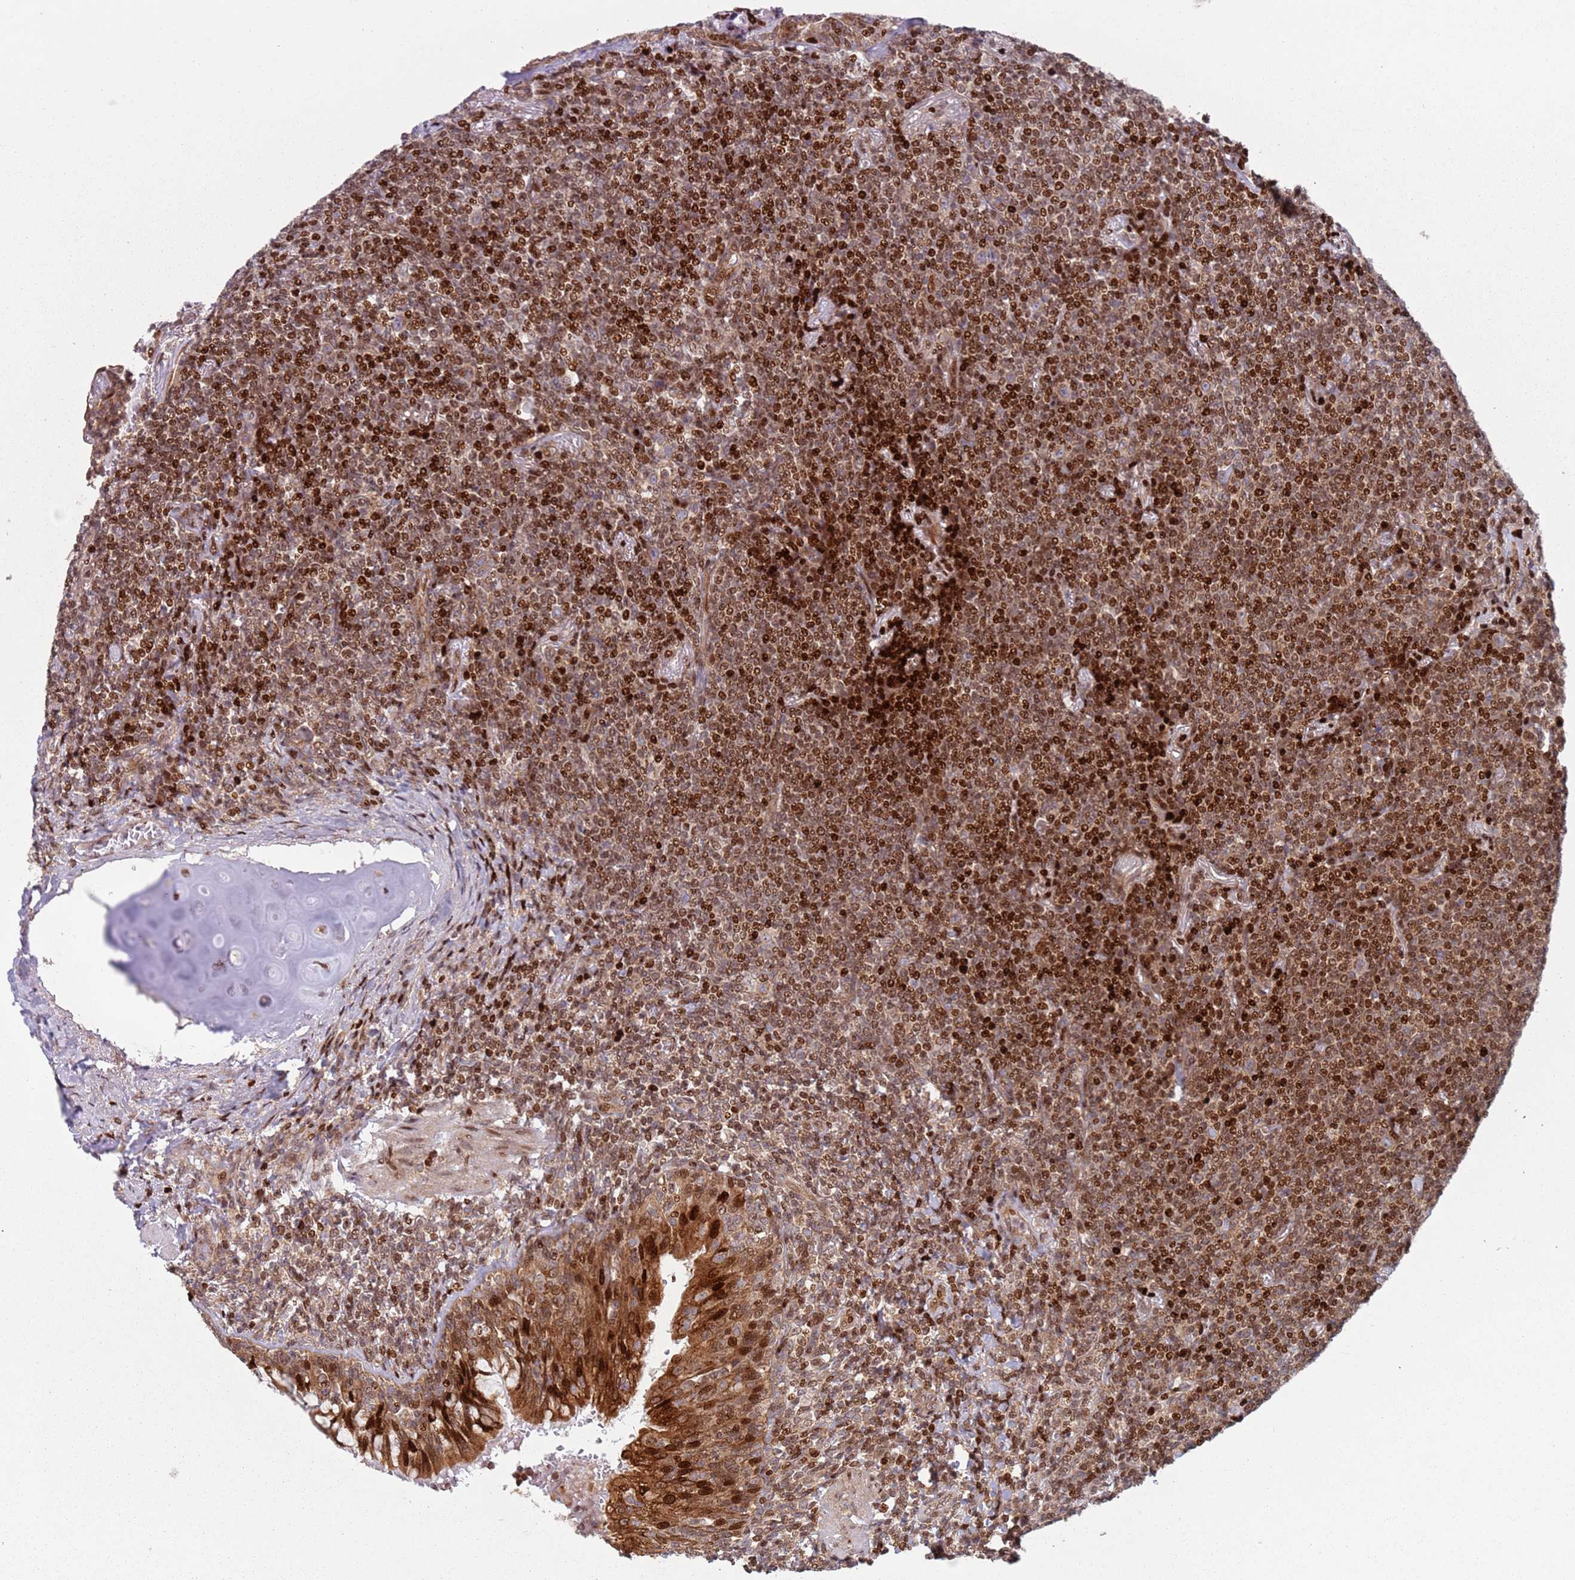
{"staining": {"intensity": "strong", "quantity": ">75%", "location": "nuclear"}, "tissue": "lymphoma", "cell_type": "Tumor cells", "image_type": "cancer", "snomed": [{"axis": "morphology", "description": "Malignant lymphoma, non-Hodgkin's type, Low grade"}, {"axis": "topography", "description": "Lung"}], "caption": "Tumor cells reveal strong nuclear positivity in about >75% of cells in low-grade malignant lymphoma, non-Hodgkin's type.", "gene": "HNRNPLL", "patient": {"sex": "female", "age": 71}}